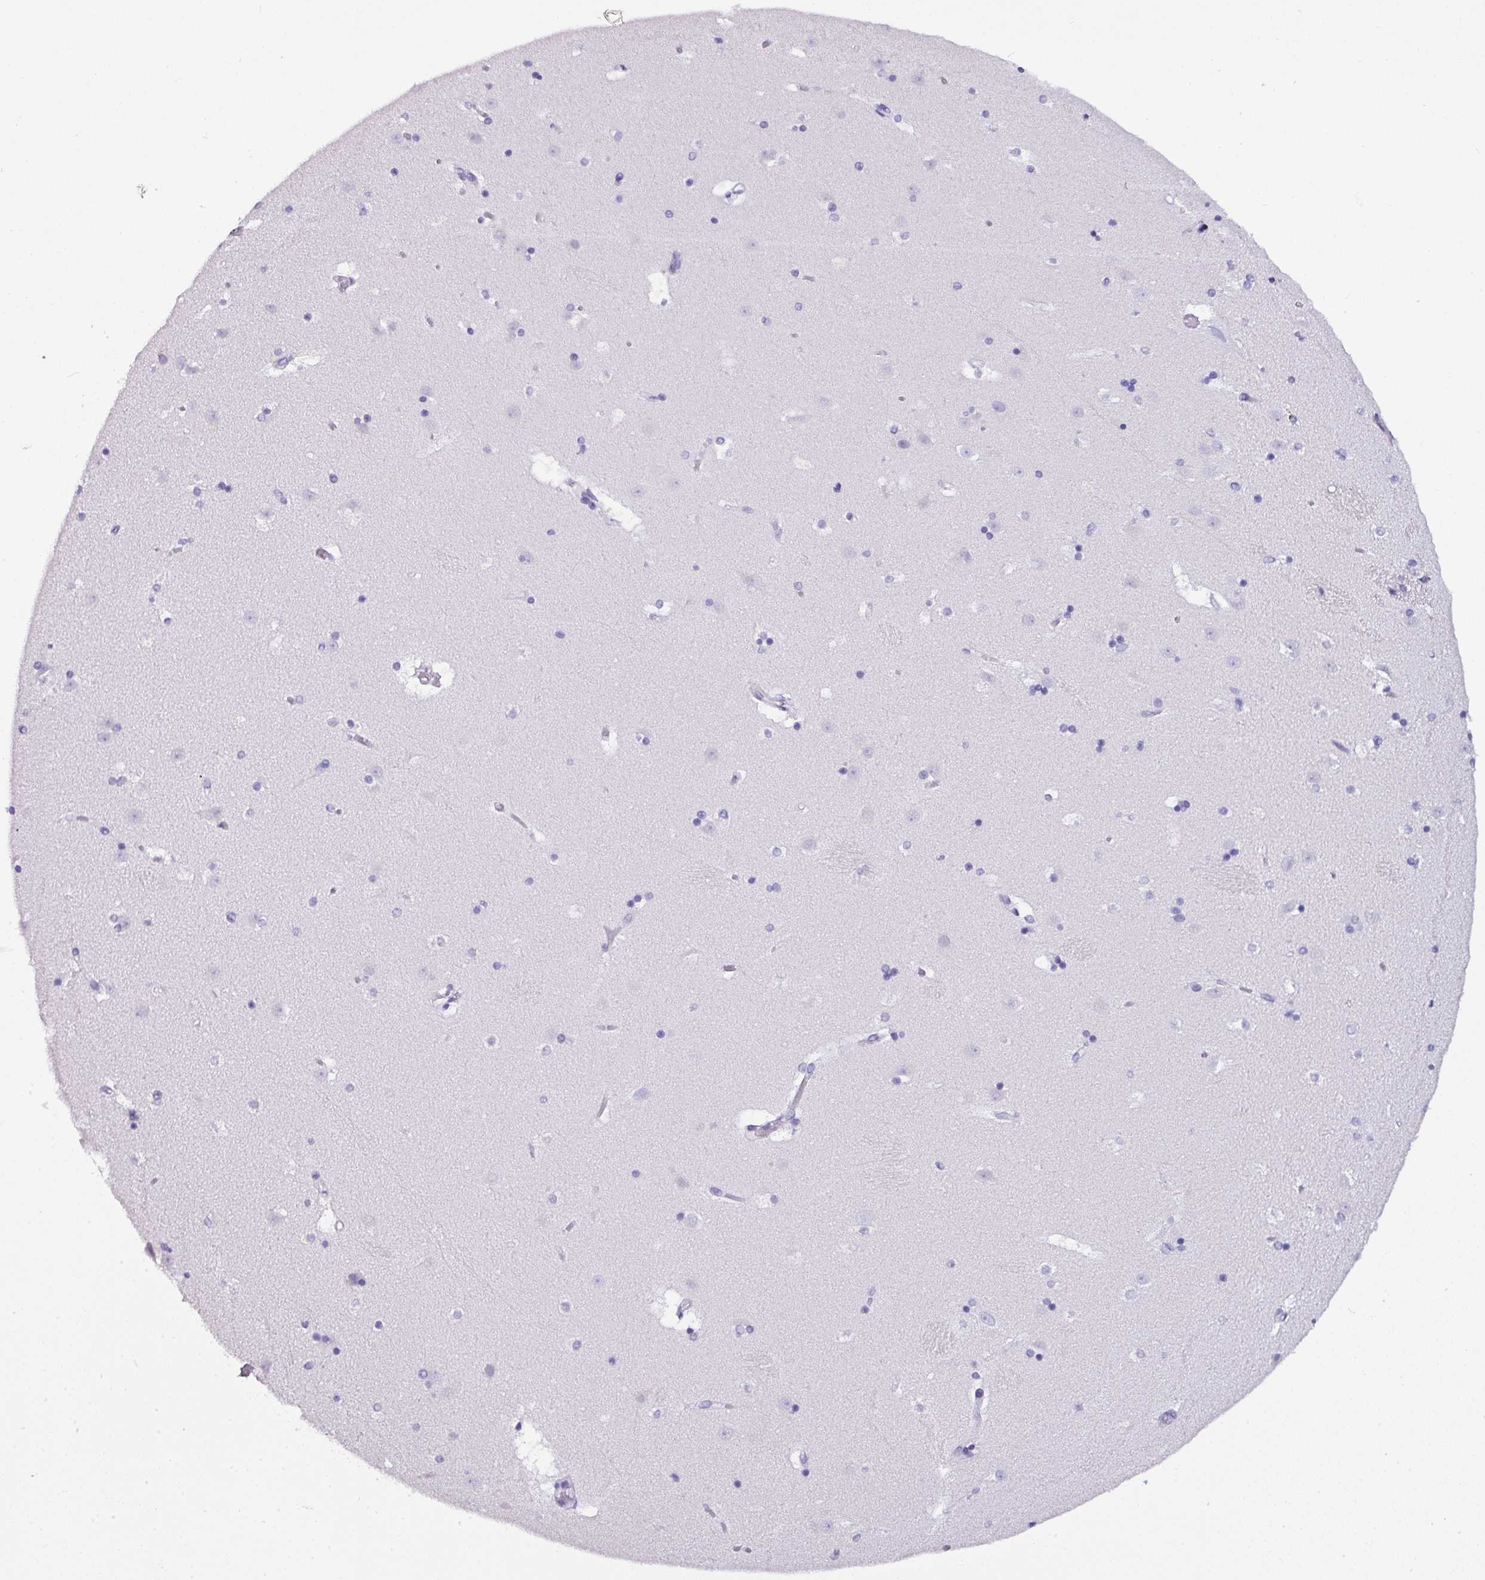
{"staining": {"intensity": "negative", "quantity": "none", "location": "none"}, "tissue": "caudate", "cell_type": "Glial cells", "image_type": "normal", "snomed": [{"axis": "morphology", "description": "Normal tissue, NOS"}, {"axis": "topography", "description": "Lateral ventricle wall"}], "caption": "Immunohistochemistry image of normal caudate stained for a protein (brown), which demonstrates no positivity in glial cells.", "gene": "NAPSA", "patient": {"sex": "male", "age": 45}}